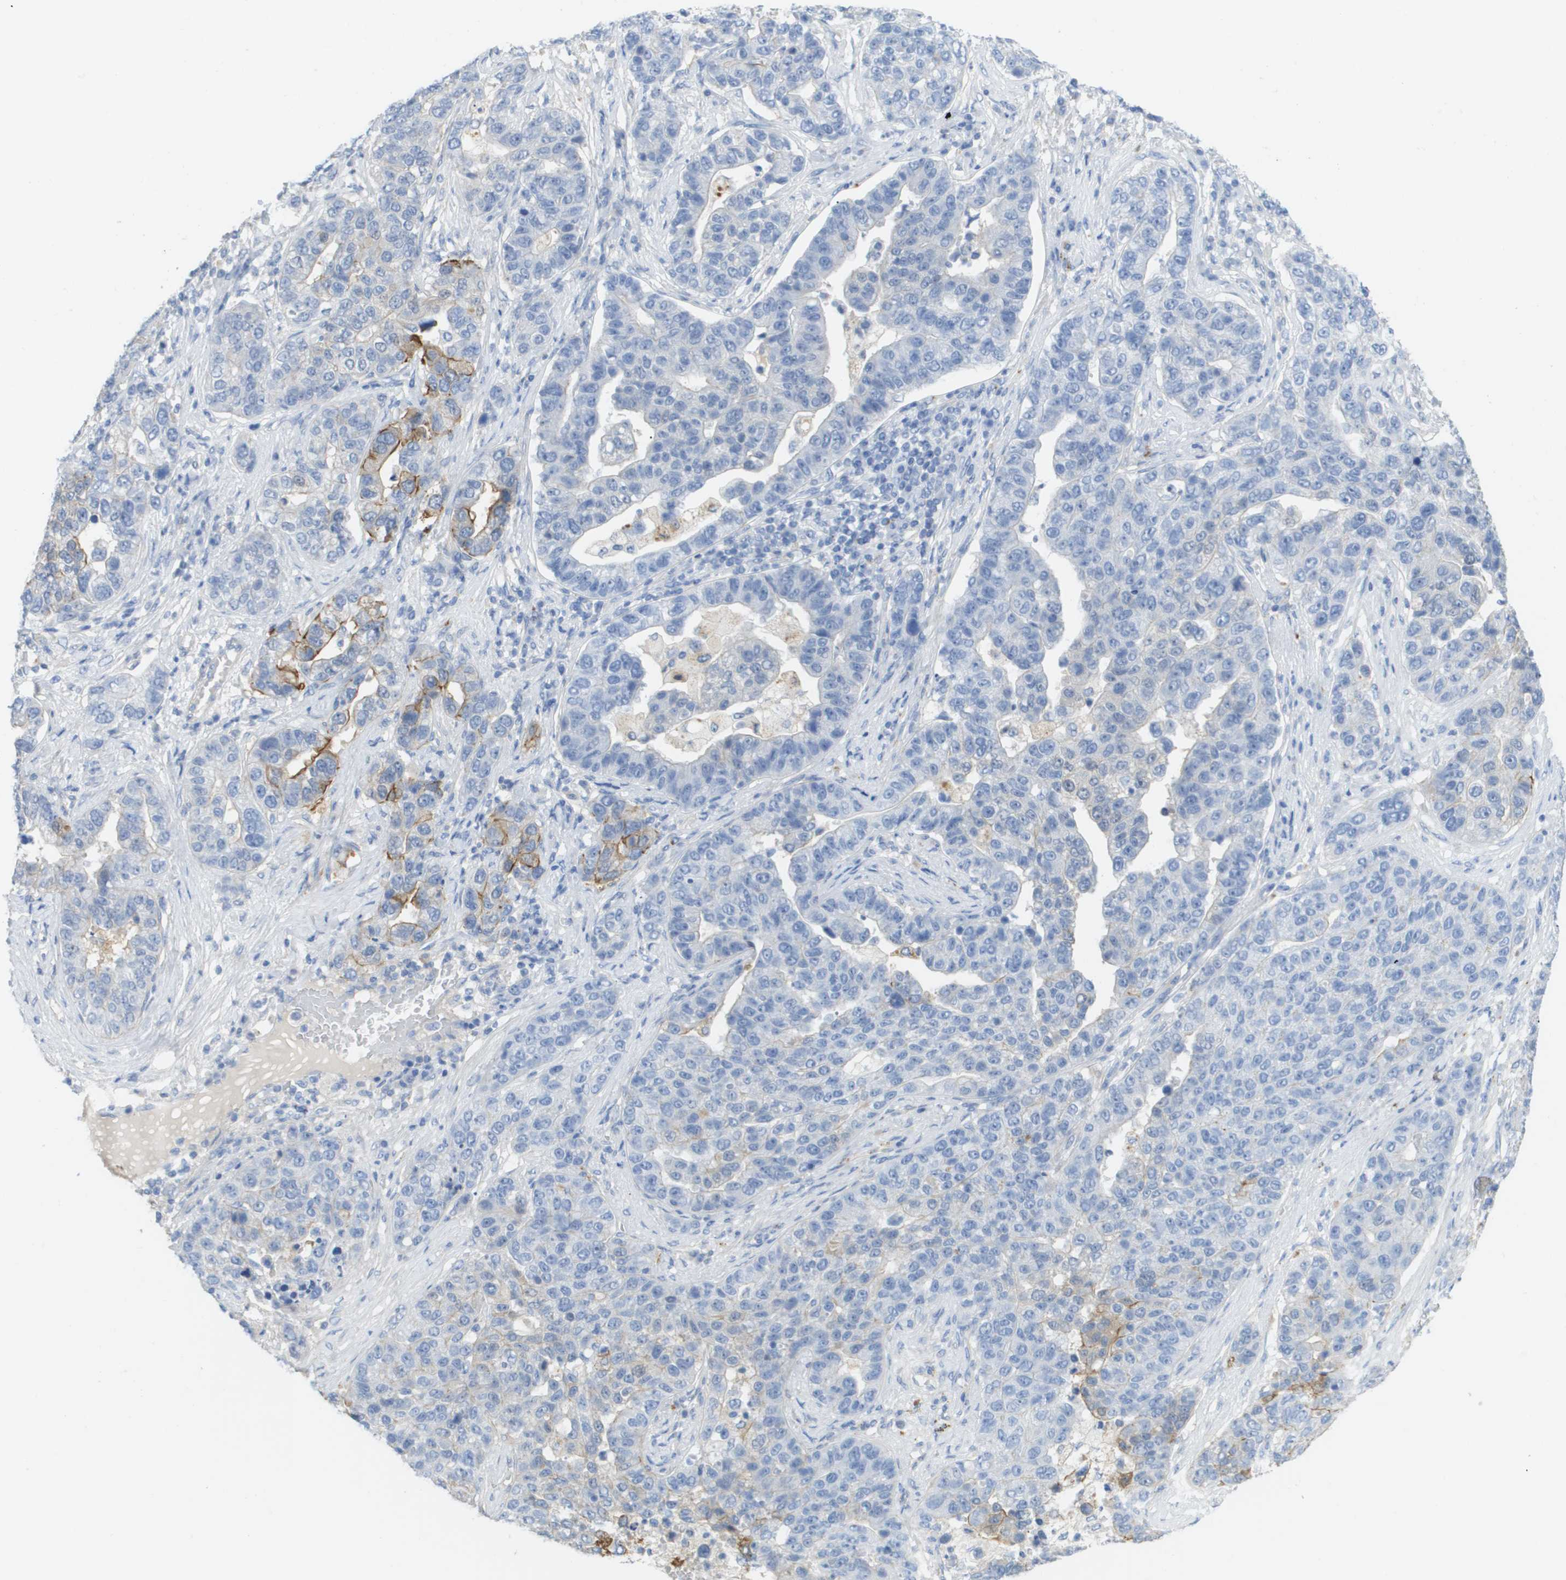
{"staining": {"intensity": "moderate", "quantity": "<25%", "location": "cytoplasmic/membranous"}, "tissue": "pancreatic cancer", "cell_type": "Tumor cells", "image_type": "cancer", "snomed": [{"axis": "morphology", "description": "Adenocarcinoma, NOS"}, {"axis": "topography", "description": "Pancreas"}], "caption": "Protein staining by immunohistochemistry (IHC) reveals moderate cytoplasmic/membranous expression in approximately <25% of tumor cells in pancreatic adenocarcinoma.", "gene": "MYL3", "patient": {"sex": "female", "age": 61}}